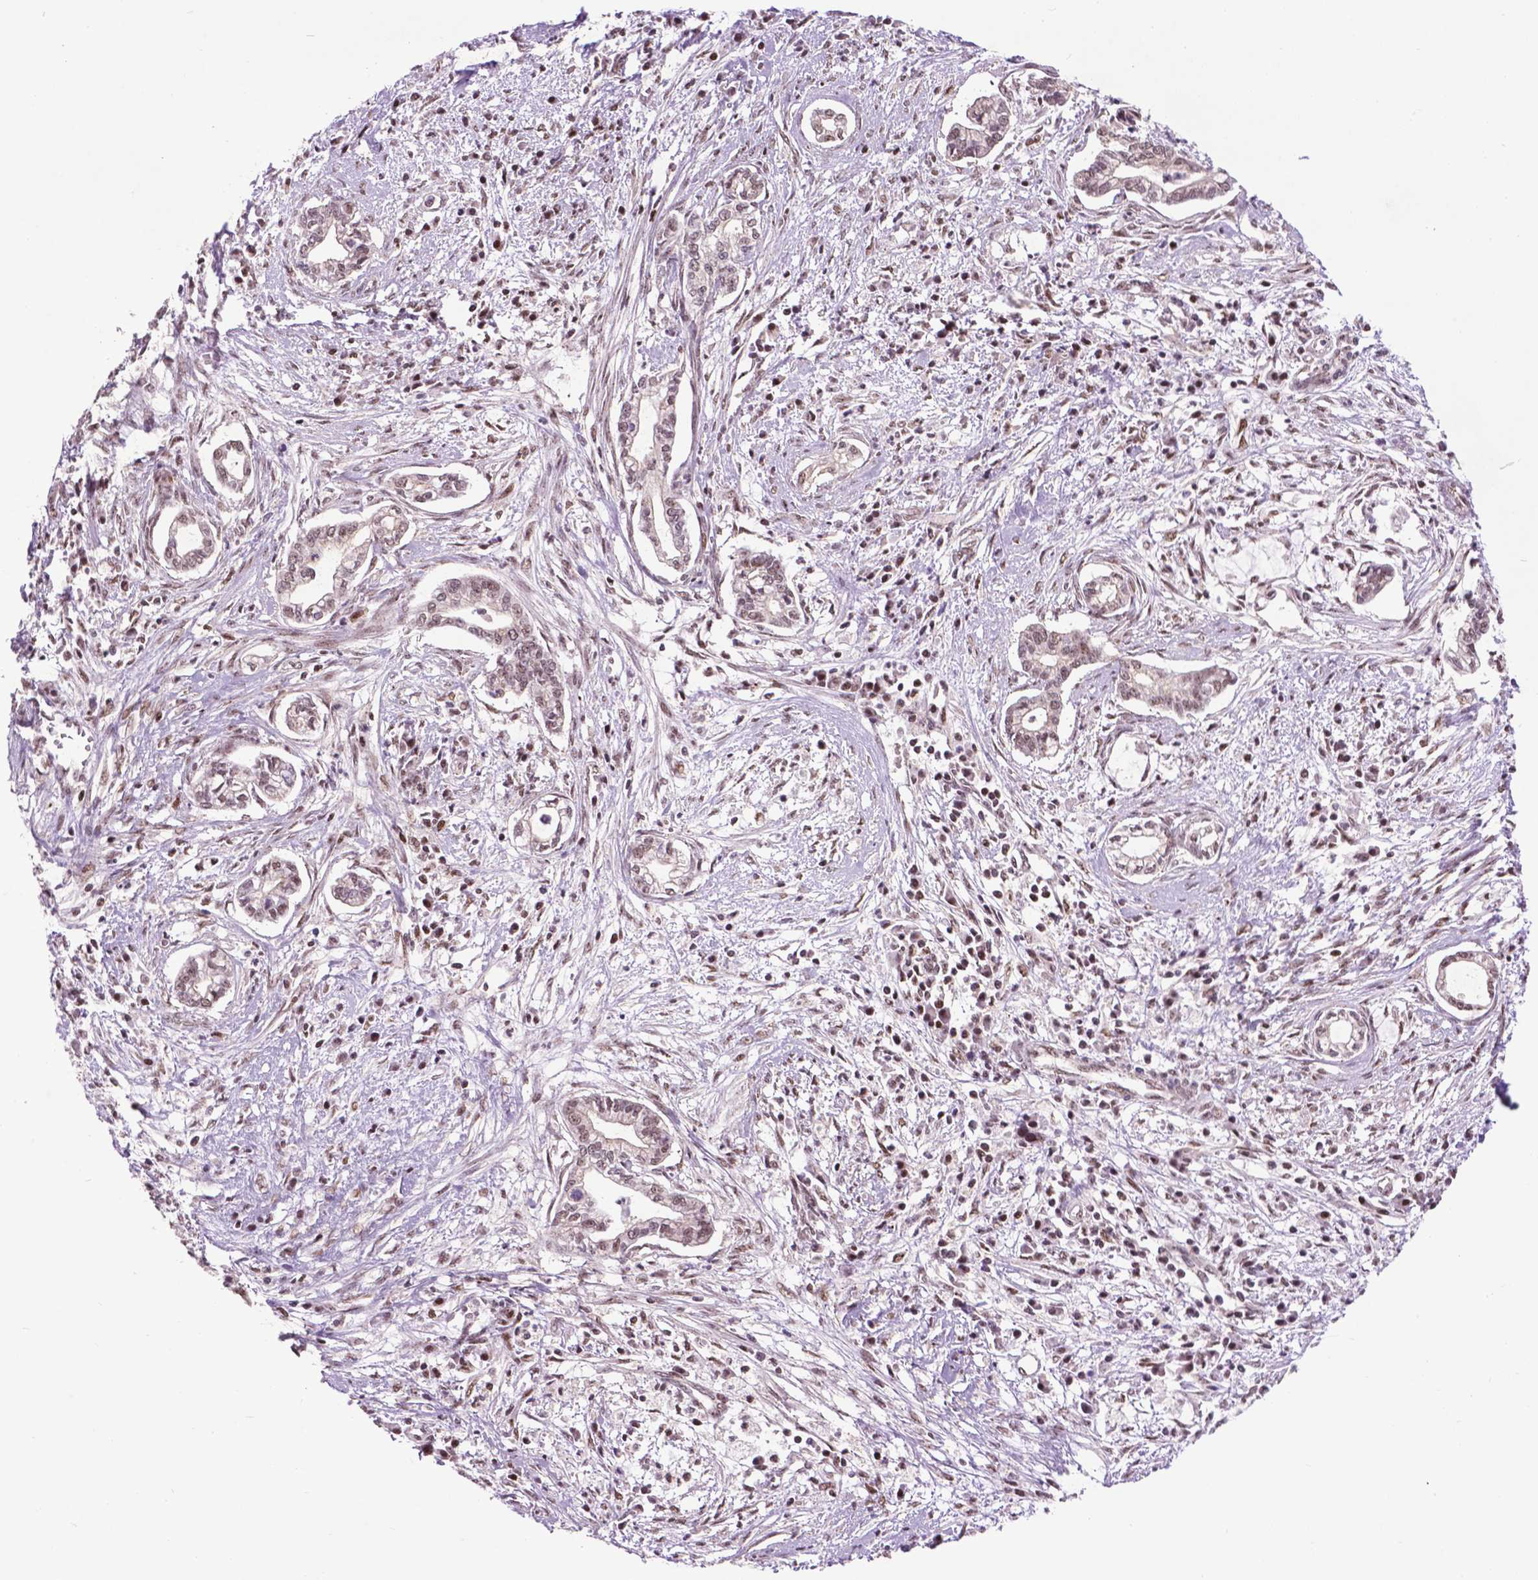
{"staining": {"intensity": "weak", "quantity": ">75%", "location": "nuclear"}, "tissue": "cervical cancer", "cell_type": "Tumor cells", "image_type": "cancer", "snomed": [{"axis": "morphology", "description": "Adenocarcinoma, NOS"}, {"axis": "topography", "description": "Cervix"}], "caption": "Cervical adenocarcinoma stained for a protein (brown) demonstrates weak nuclear positive expression in approximately >75% of tumor cells.", "gene": "EAF1", "patient": {"sex": "female", "age": 62}}